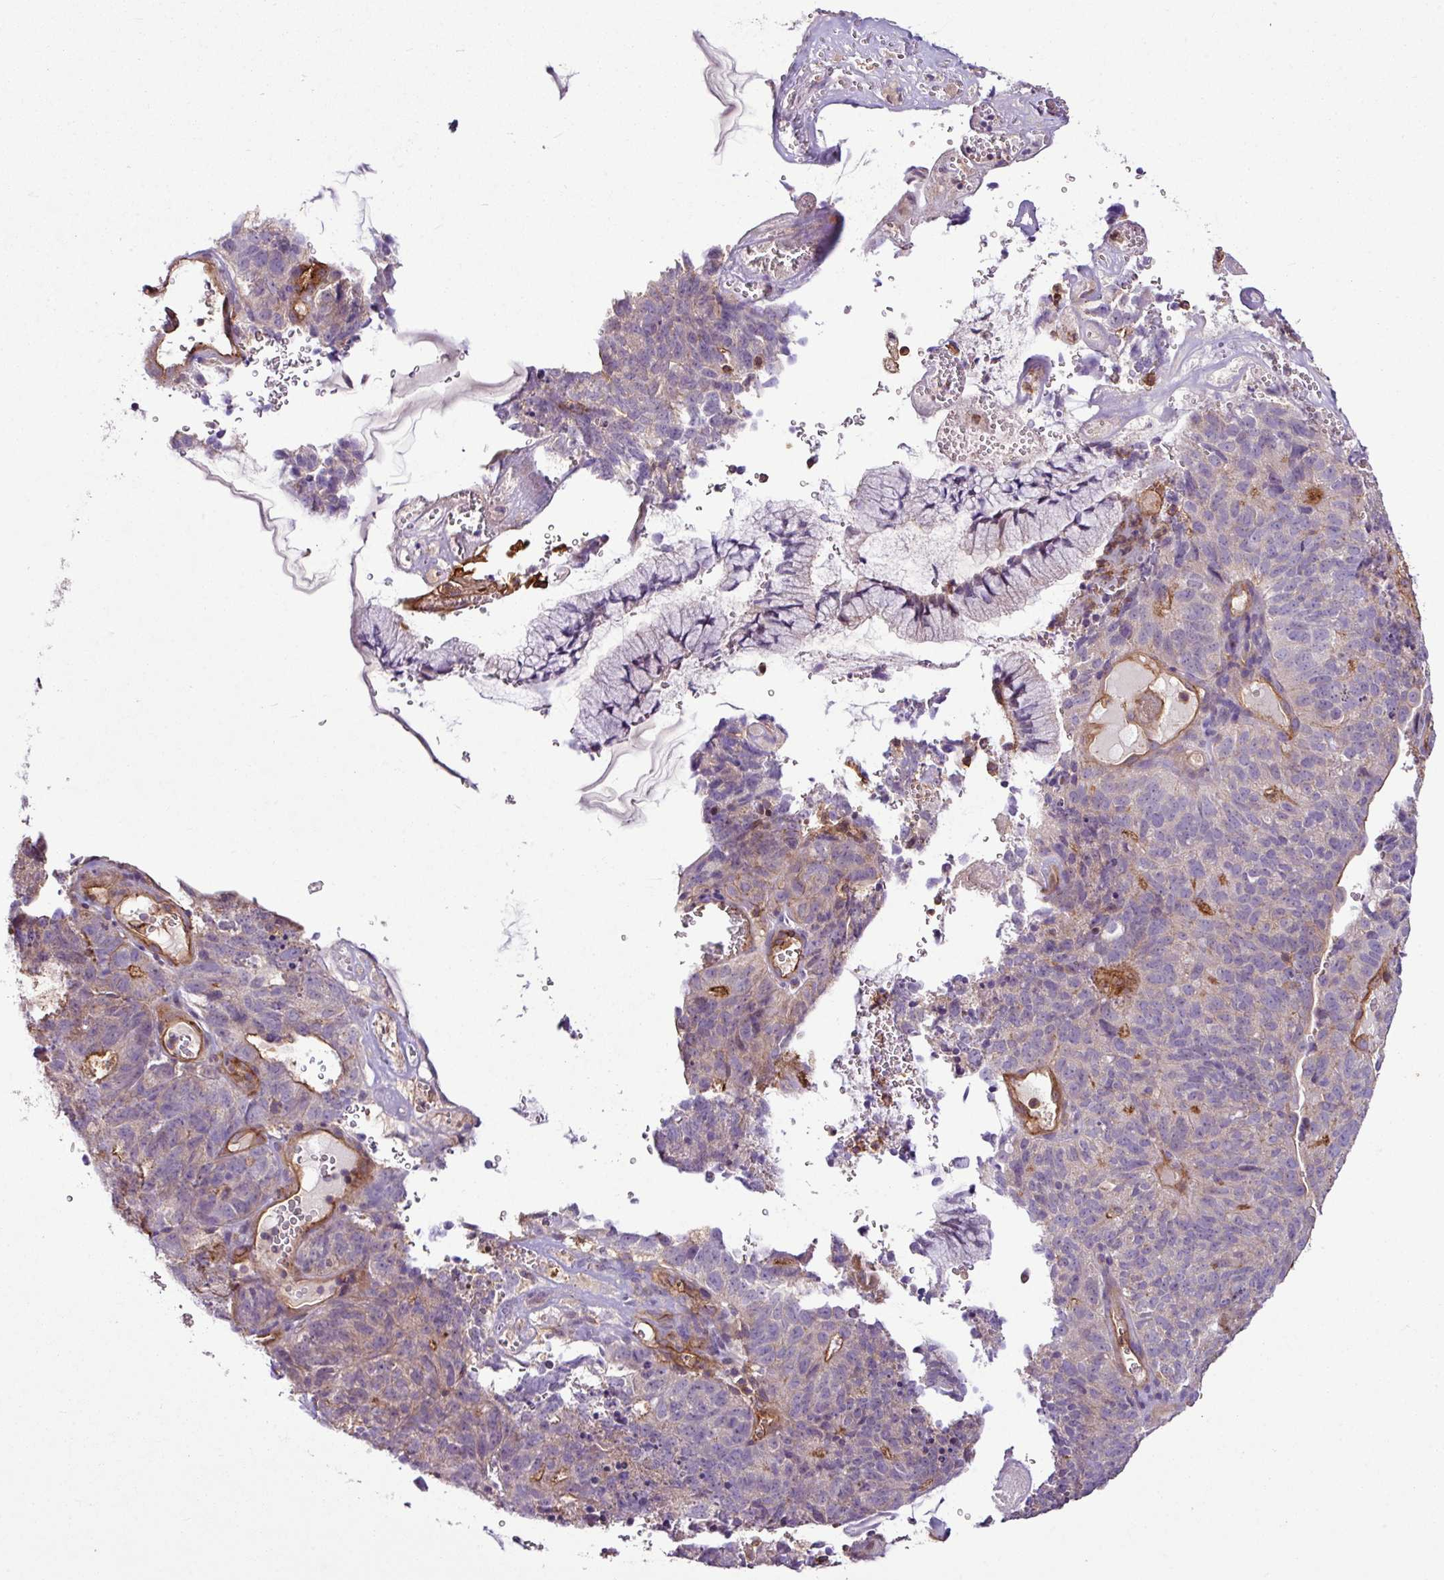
{"staining": {"intensity": "negative", "quantity": "none", "location": "none"}, "tissue": "cervical cancer", "cell_type": "Tumor cells", "image_type": "cancer", "snomed": [{"axis": "morphology", "description": "Adenocarcinoma, NOS"}, {"axis": "topography", "description": "Cervix"}], "caption": "Histopathology image shows no significant protein positivity in tumor cells of adenocarcinoma (cervical). The staining is performed using DAB brown chromogen with nuclei counter-stained in using hematoxylin.", "gene": "ZNF106", "patient": {"sex": "female", "age": 38}}